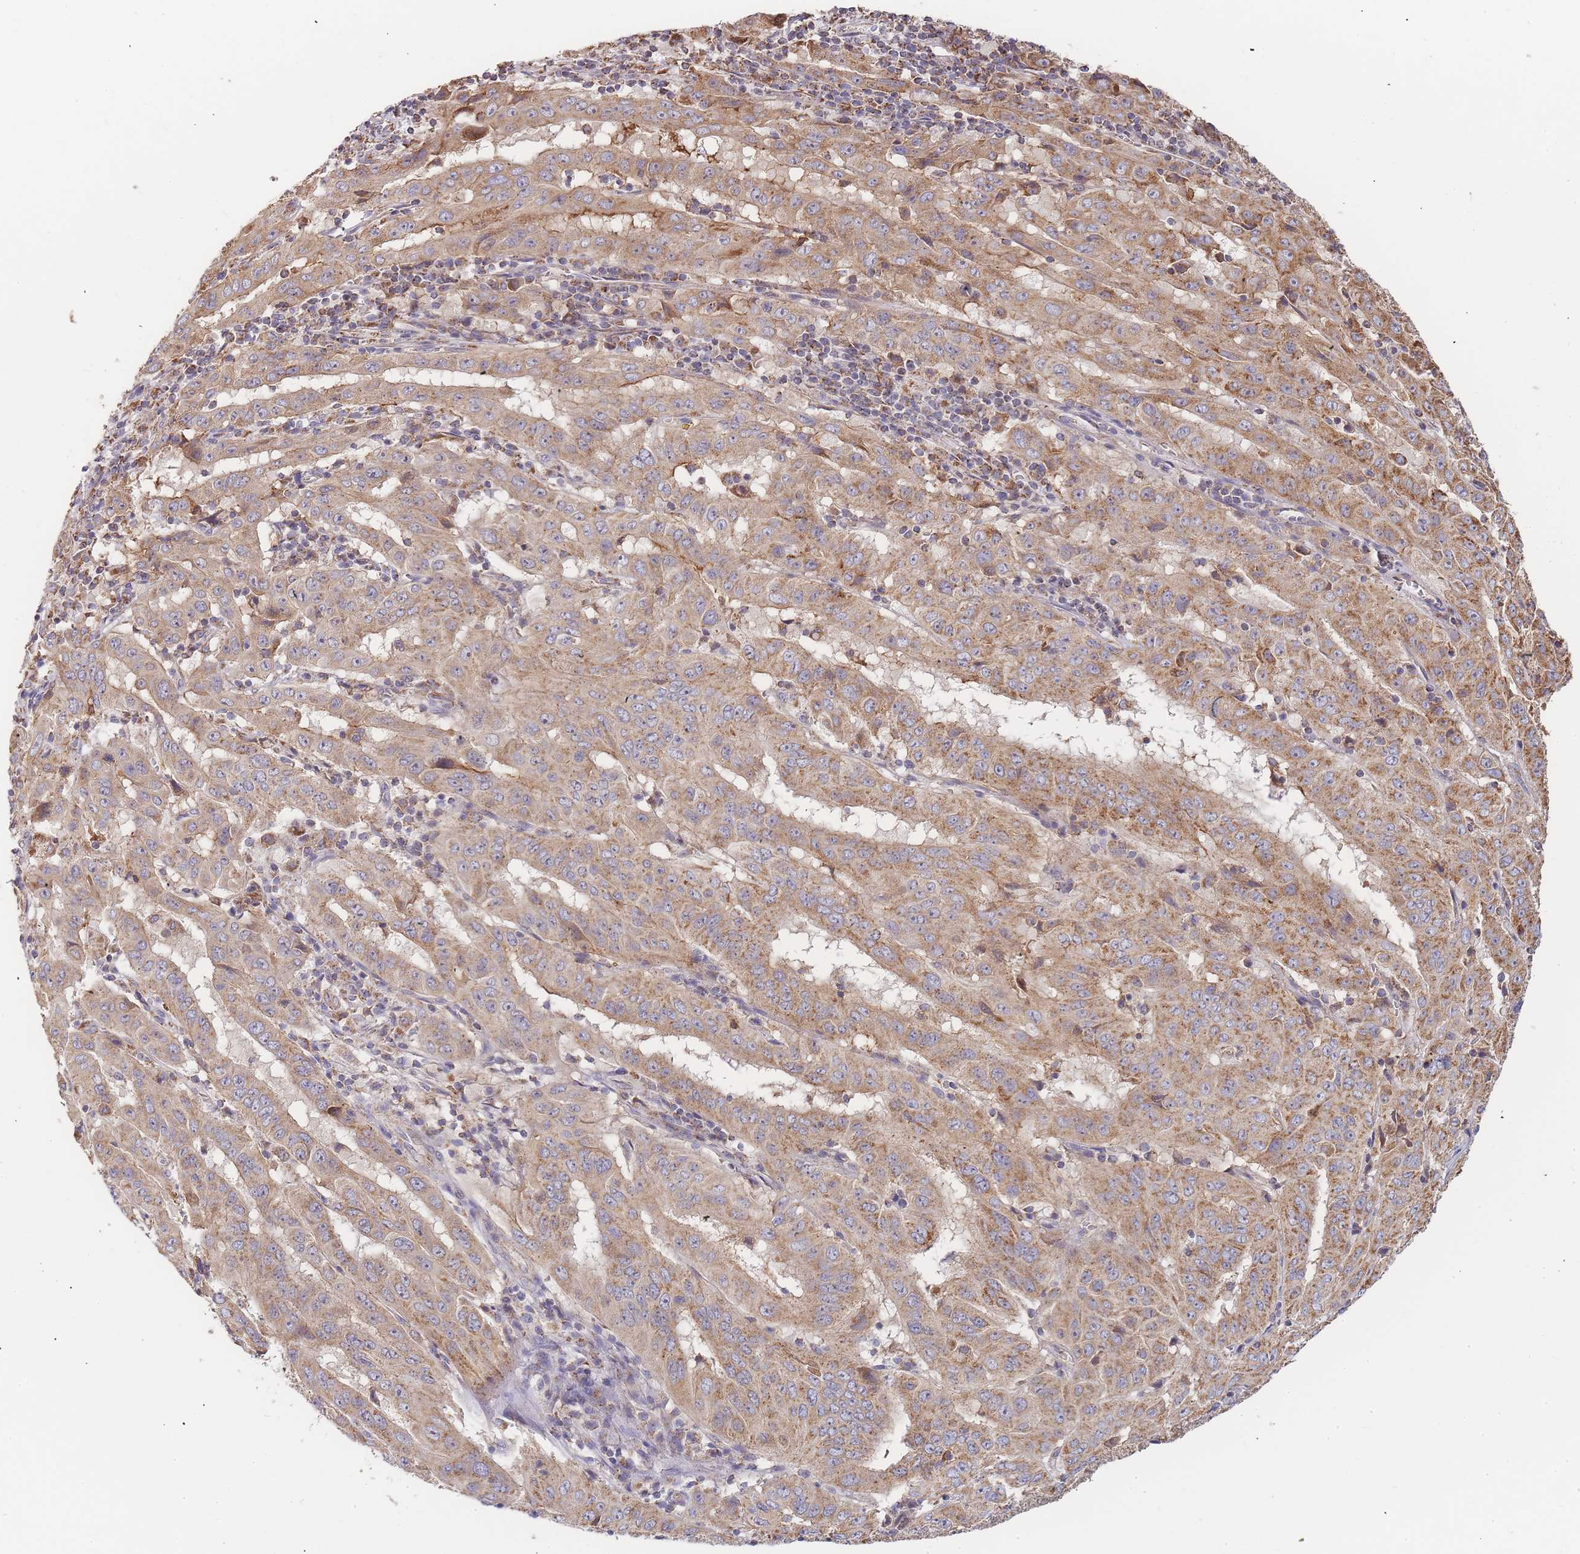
{"staining": {"intensity": "moderate", "quantity": ">75%", "location": "cytoplasmic/membranous"}, "tissue": "pancreatic cancer", "cell_type": "Tumor cells", "image_type": "cancer", "snomed": [{"axis": "morphology", "description": "Adenocarcinoma, NOS"}, {"axis": "topography", "description": "Pancreas"}], "caption": "This histopathology image displays IHC staining of pancreatic cancer (adenocarcinoma), with medium moderate cytoplasmic/membranous staining in about >75% of tumor cells.", "gene": "ADCY9", "patient": {"sex": "male", "age": 63}}